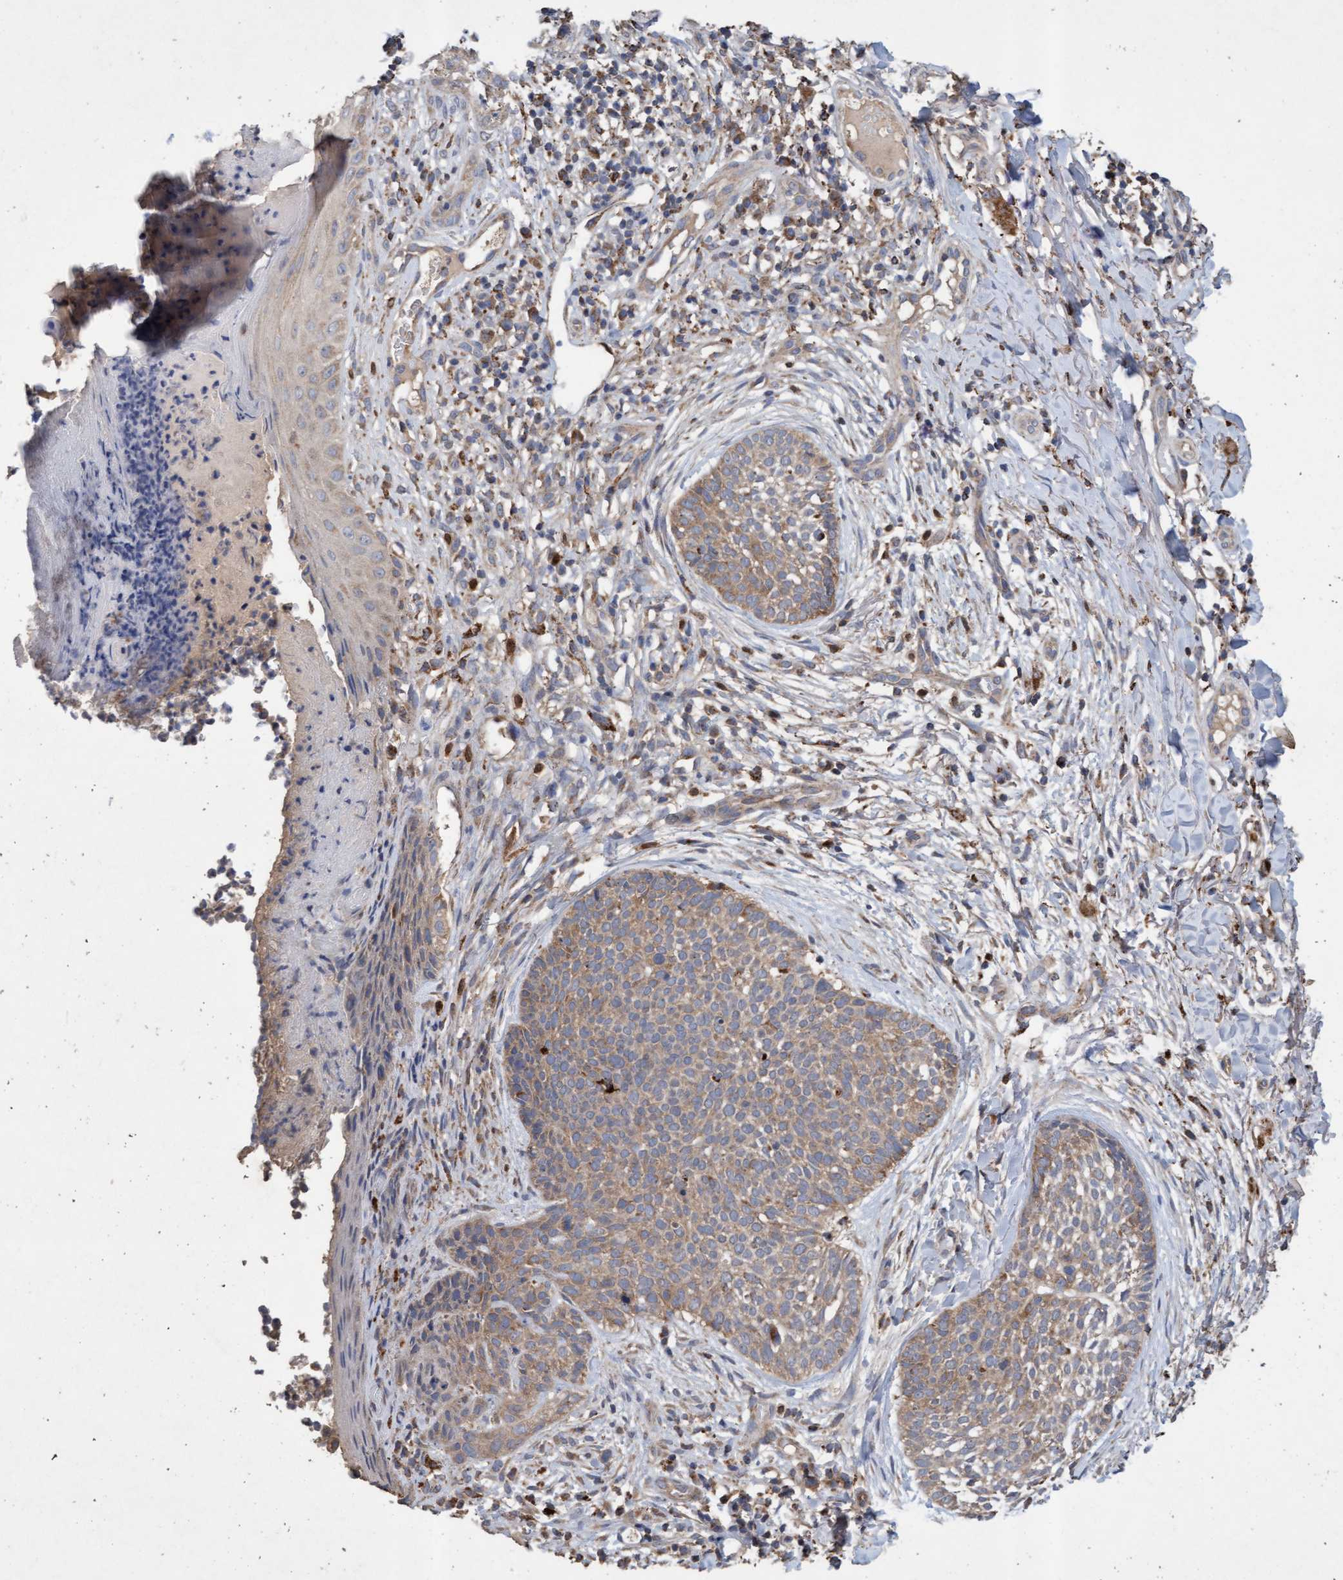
{"staining": {"intensity": "weak", "quantity": ">75%", "location": "cytoplasmic/membranous"}, "tissue": "skin cancer", "cell_type": "Tumor cells", "image_type": "cancer", "snomed": [{"axis": "morphology", "description": "Normal tissue, NOS"}, {"axis": "morphology", "description": "Basal cell carcinoma"}, {"axis": "topography", "description": "Skin"}], "caption": "Weak cytoplasmic/membranous protein expression is seen in approximately >75% of tumor cells in skin cancer.", "gene": "ATPAF2", "patient": {"sex": "male", "age": 67}}